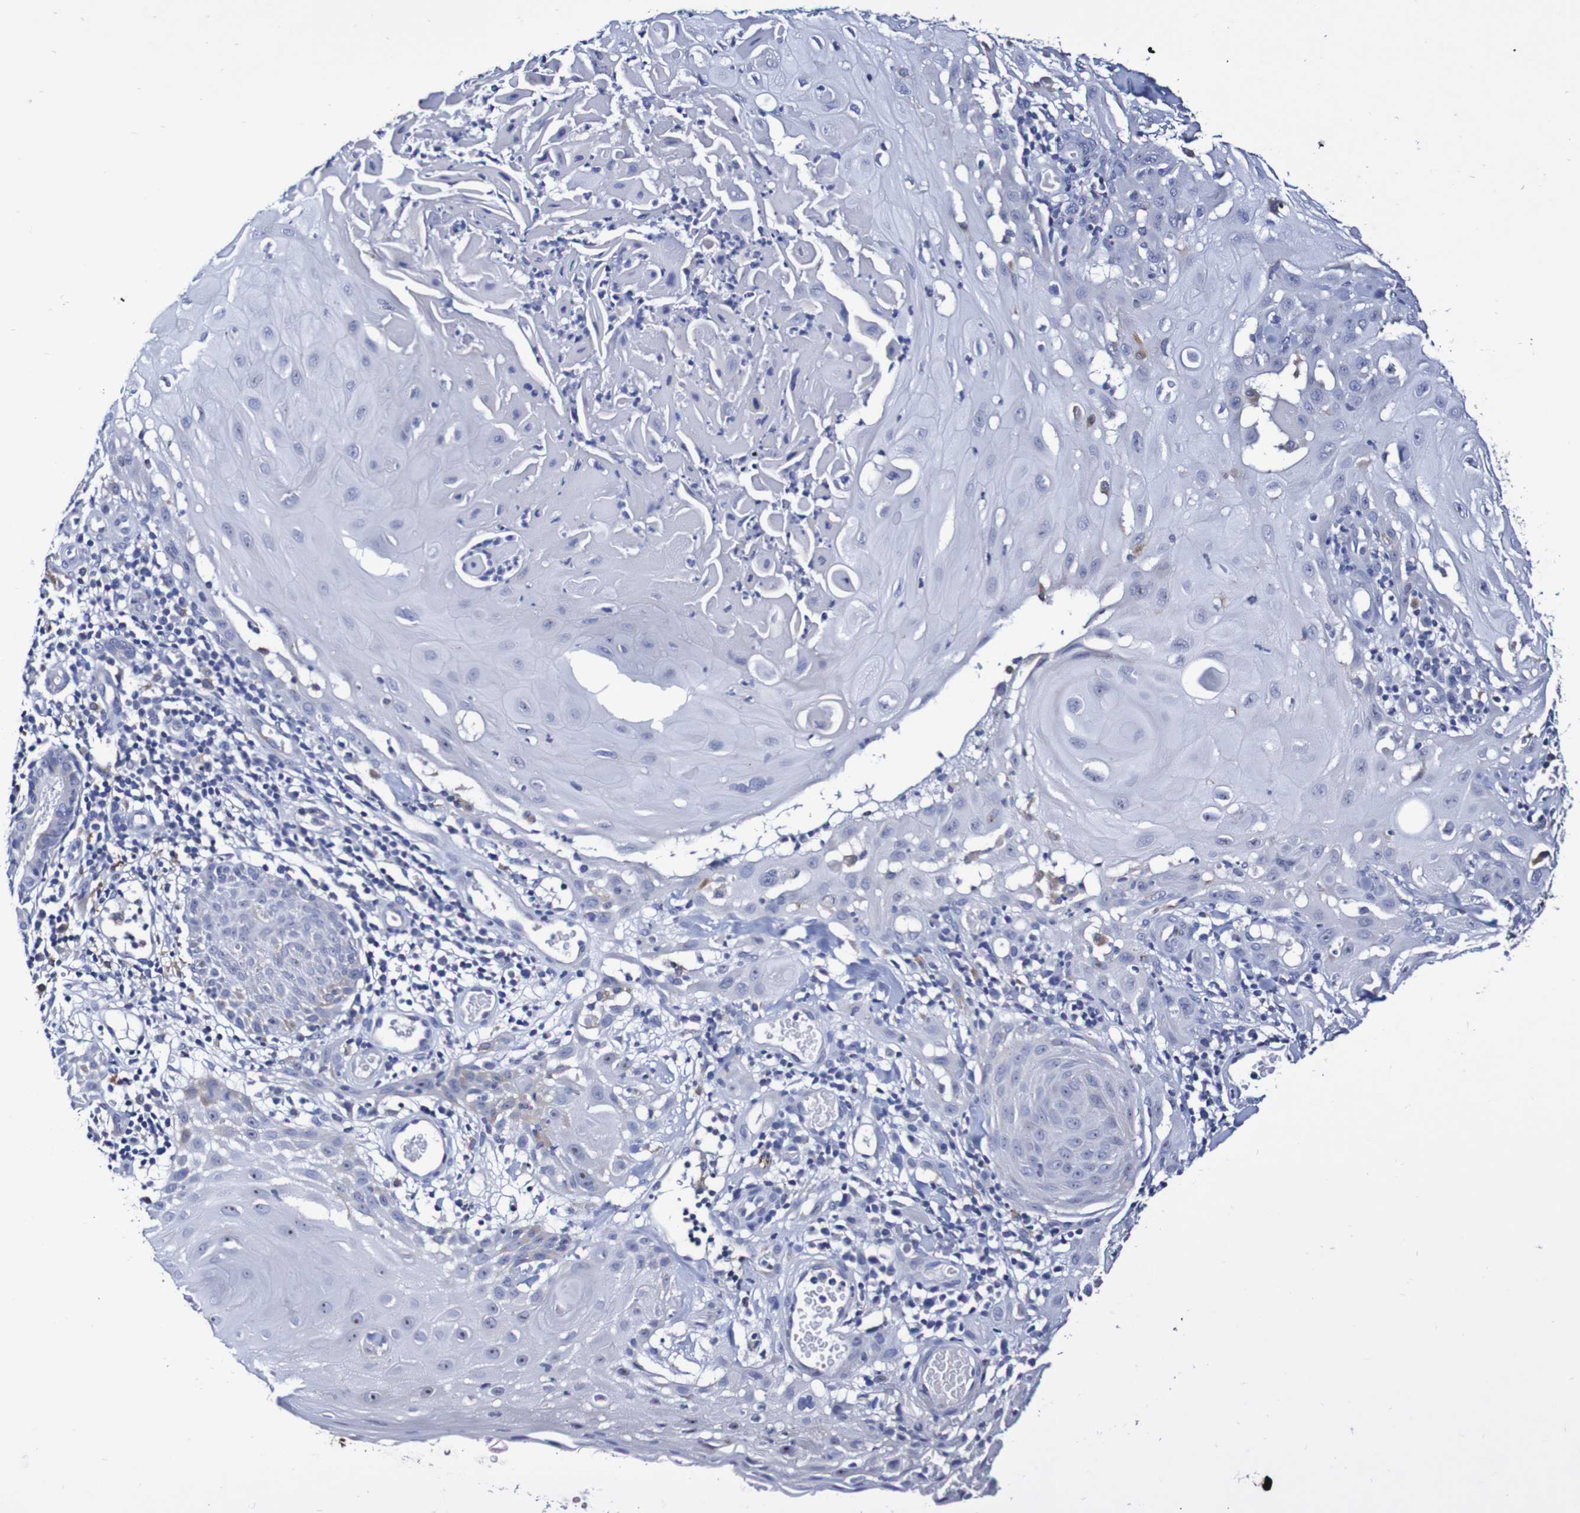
{"staining": {"intensity": "negative", "quantity": "none", "location": "none"}, "tissue": "skin cancer", "cell_type": "Tumor cells", "image_type": "cancer", "snomed": [{"axis": "morphology", "description": "Squamous cell carcinoma, NOS"}, {"axis": "topography", "description": "Skin"}], "caption": "Immunohistochemical staining of skin cancer exhibits no significant staining in tumor cells. The staining was performed using DAB to visualize the protein expression in brown, while the nuclei were stained in blue with hematoxylin (Magnification: 20x).", "gene": "SEZ6", "patient": {"sex": "male", "age": 24}}